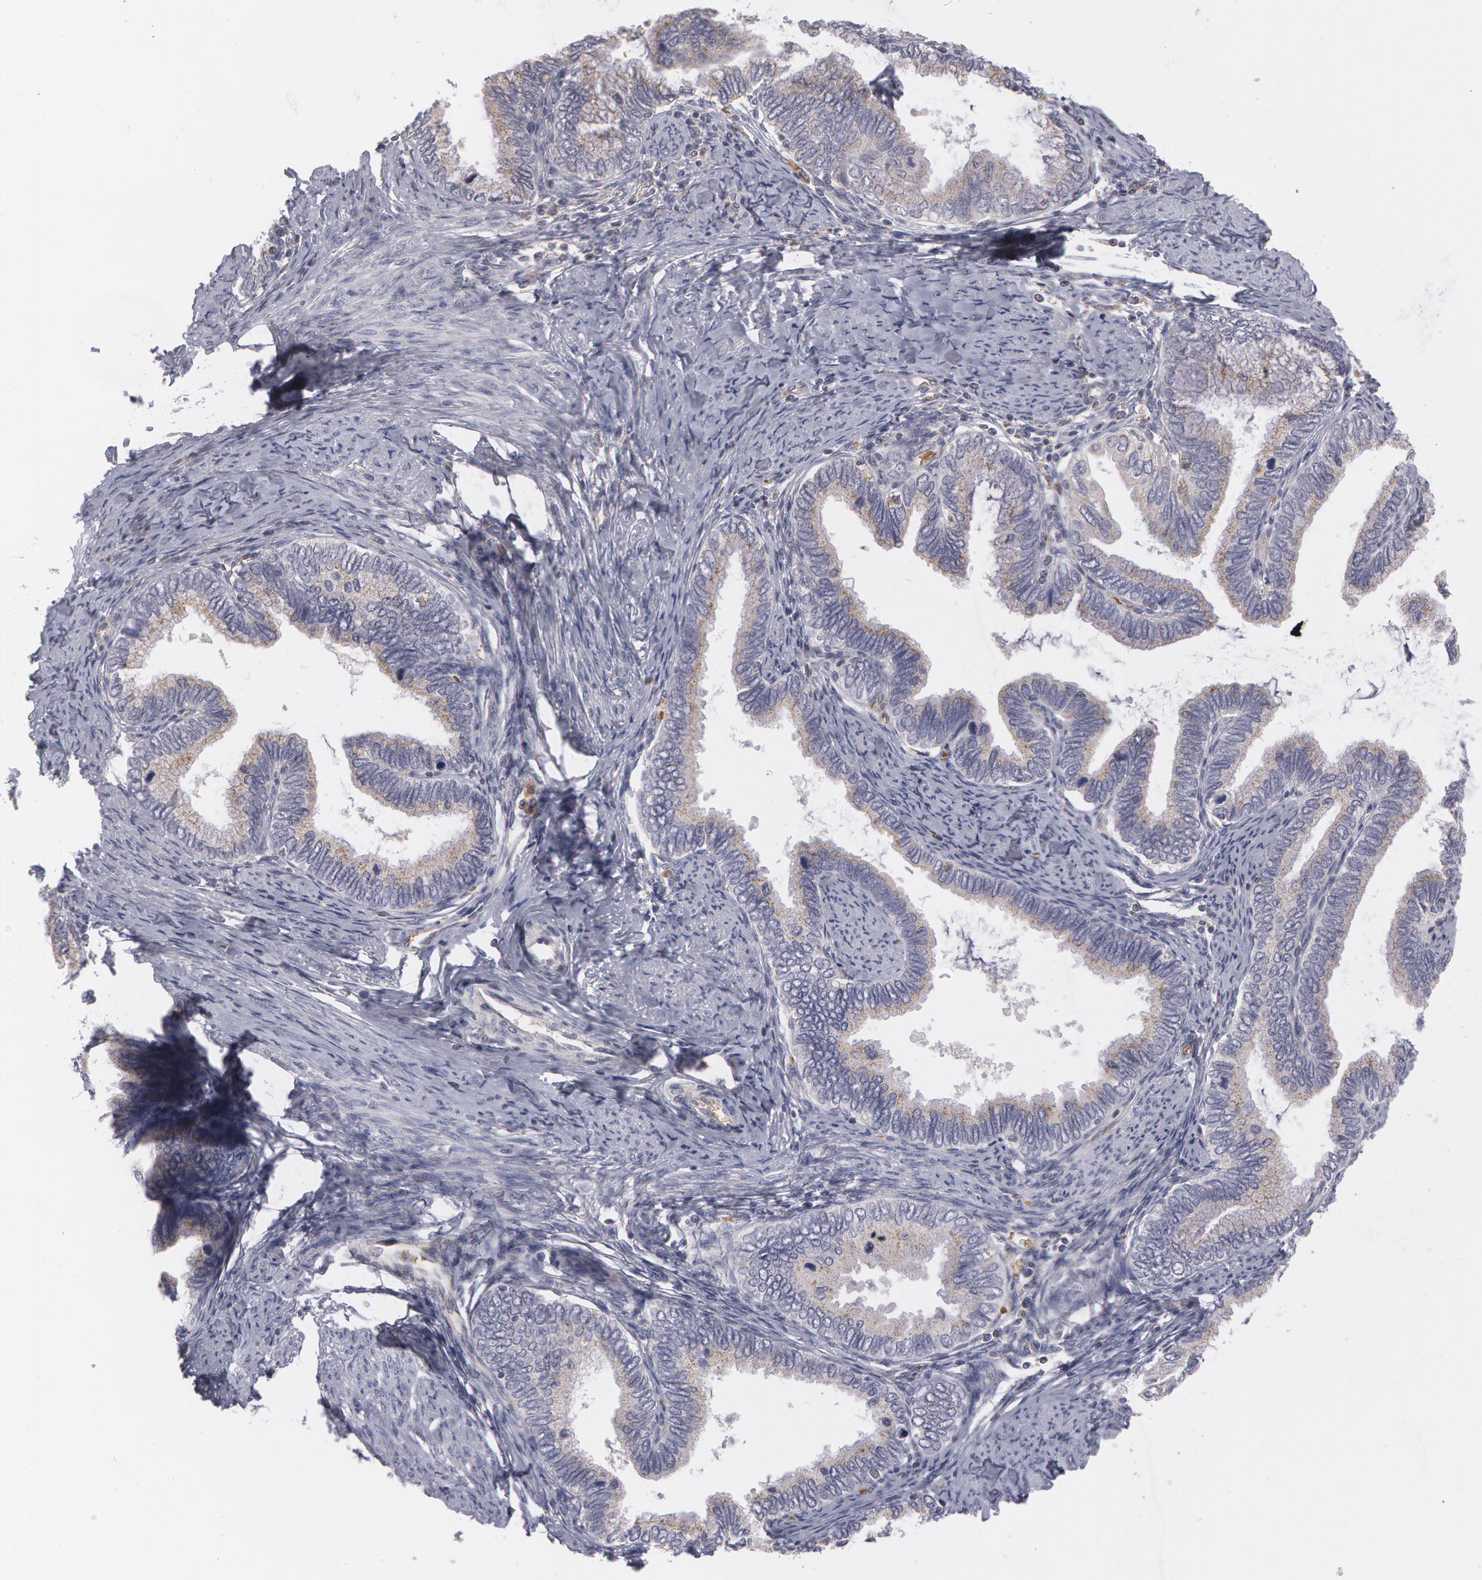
{"staining": {"intensity": "weak", "quantity": ">75%", "location": "cytoplasmic/membranous"}, "tissue": "cervical cancer", "cell_type": "Tumor cells", "image_type": "cancer", "snomed": [{"axis": "morphology", "description": "Adenocarcinoma, NOS"}, {"axis": "topography", "description": "Cervix"}], "caption": "Protein analysis of adenocarcinoma (cervical) tissue shows weak cytoplasmic/membranous positivity in about >75% of tumor cells.", "gene": "CAT", "patient": {"sex": "female", "age": 49}}